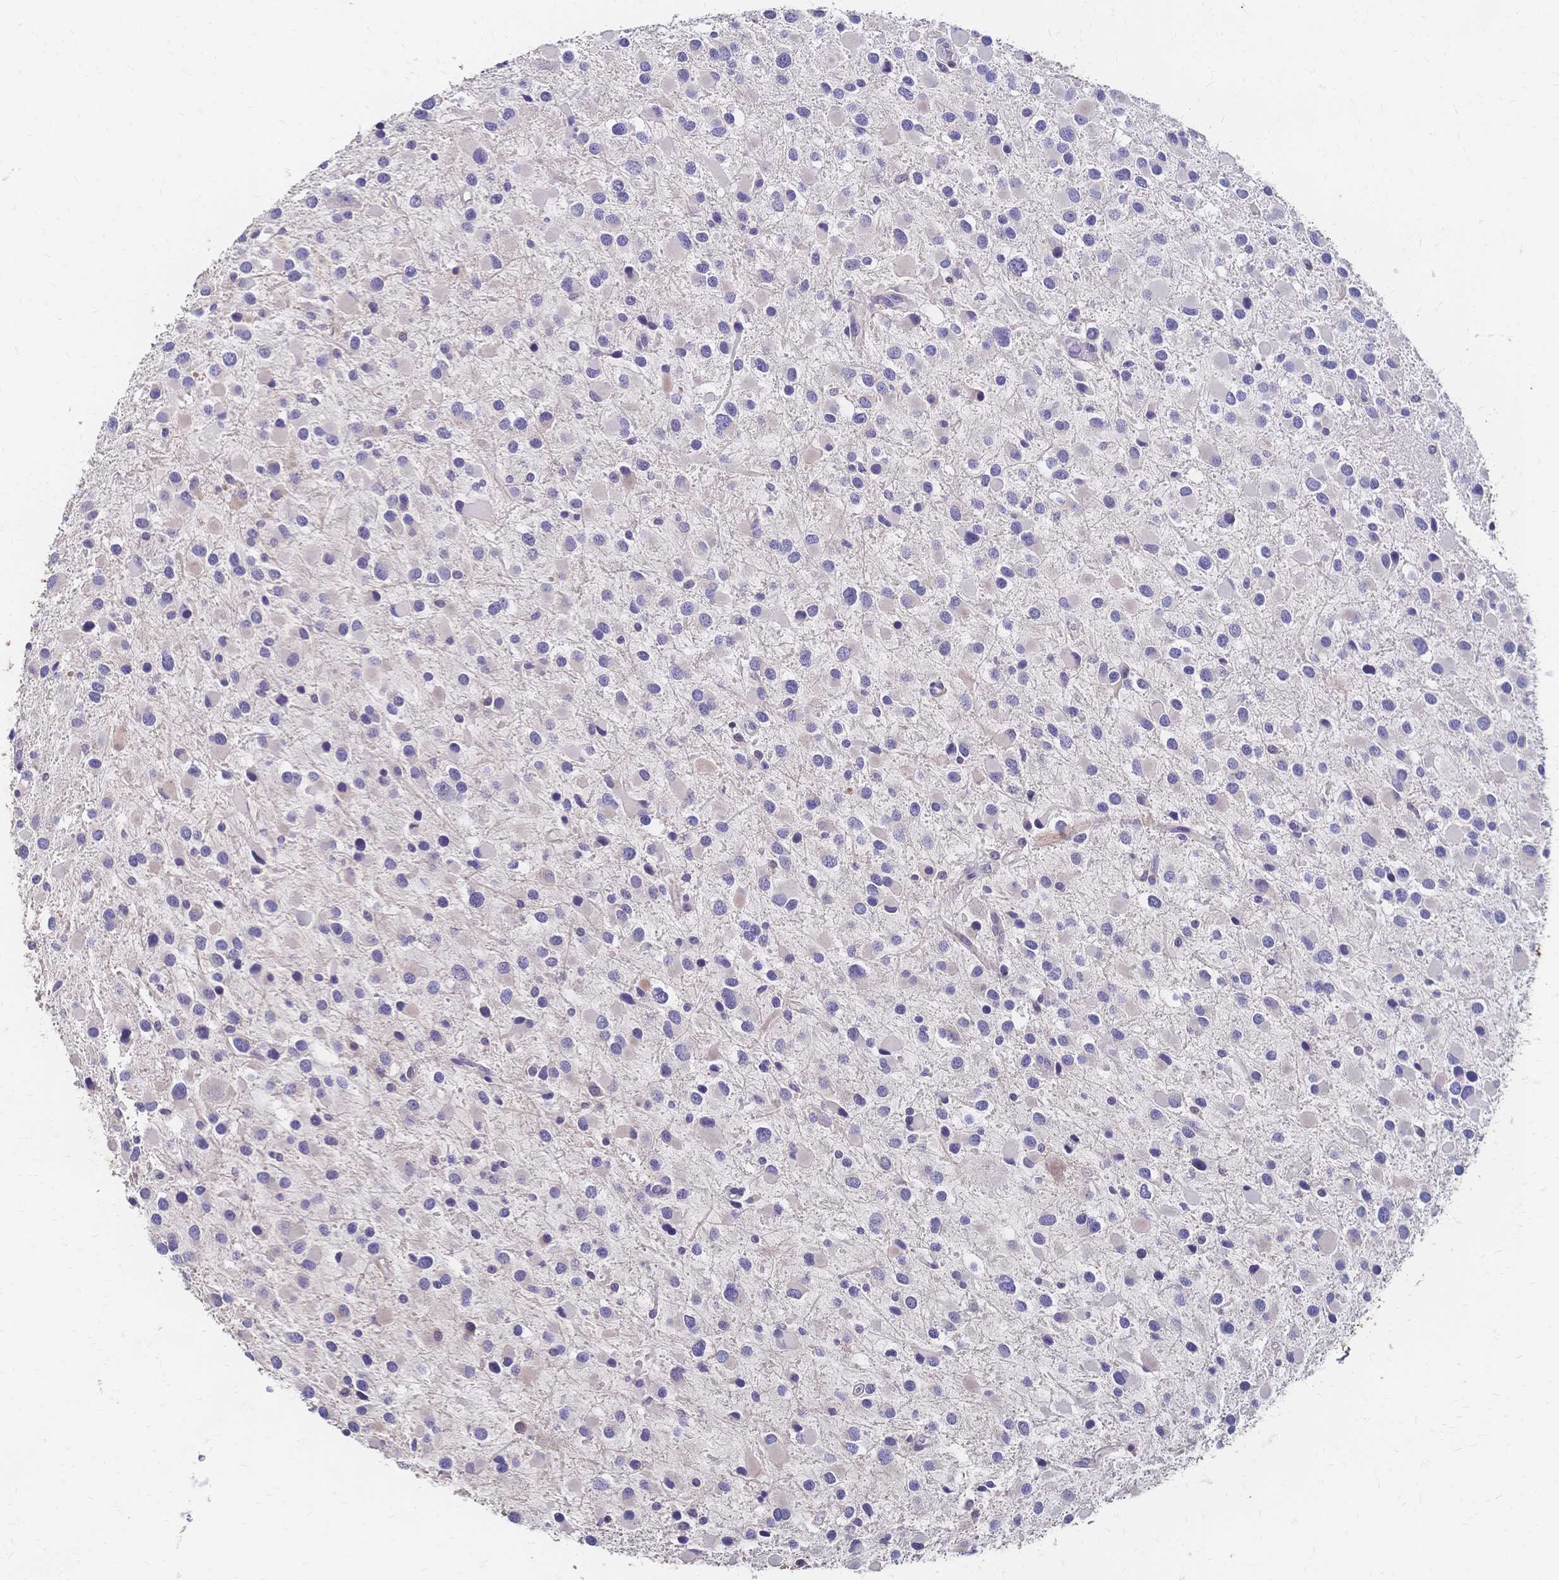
{"staining": {"intensity": "negative", "quantity": "none", "location": "none"}, "tissue": "glioma", "cell_type": "Tumor cells", "image_type": "cancer", "snomed": [{"axis": "morphology", "description": "Glioma, malignant, Low grade"}, {"axis": "topography", "description": "Brain"}], "caption": "A high-resolution histopathology image shows IHC staining of glioma, which demonstrates no significant staining in tumor cells.", "gene": "DTNB", "patient": {"sex": "female", "age": 32}}